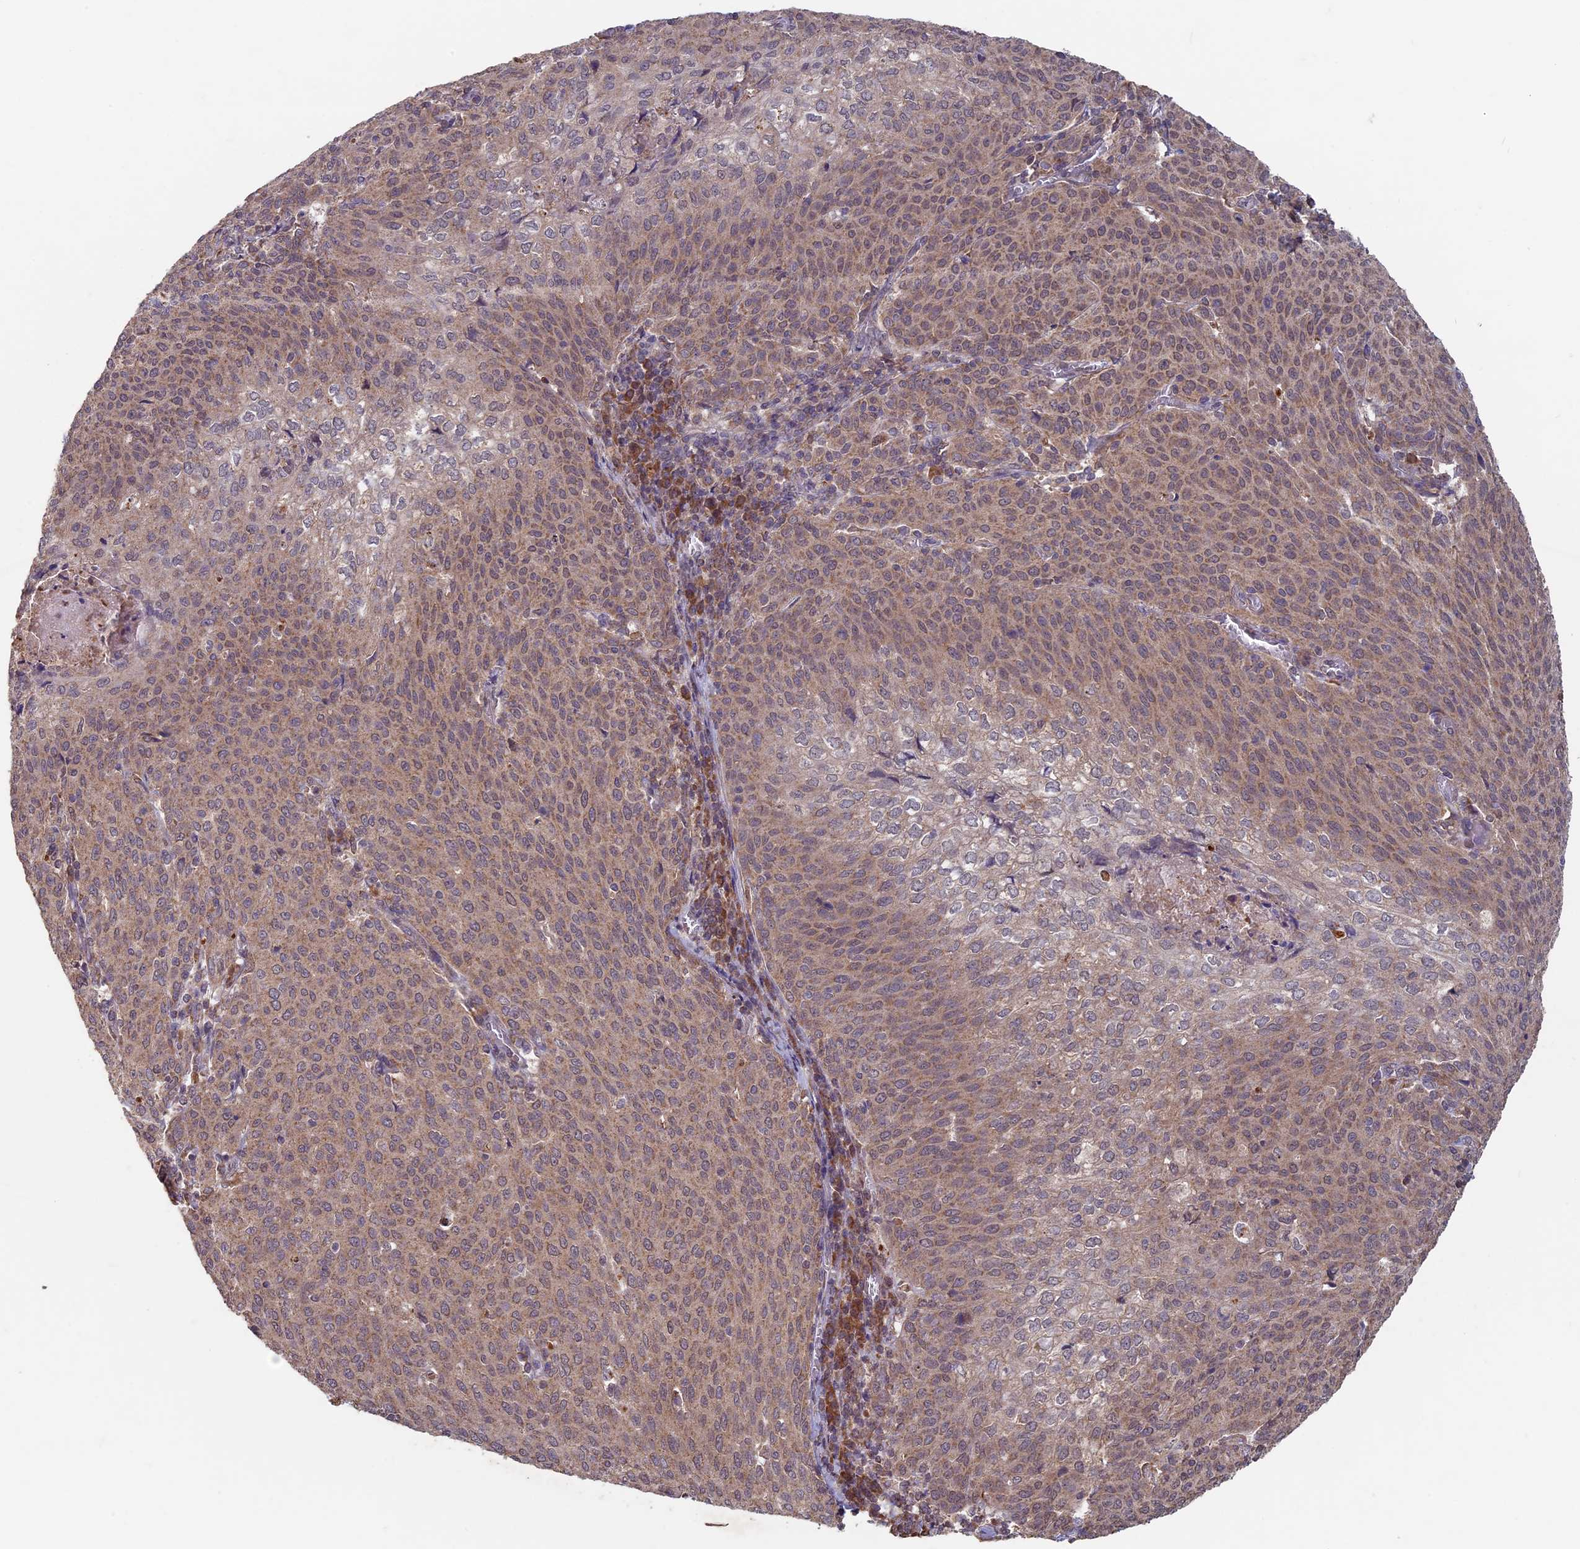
{"staining": {"intensity": "moderate", "quantity": ">75%", "location": "cytoplasmic/membranous"}, "tissue": "cervical cancer", "cell_type": "Tumor cells", "image_type": "cancer", "snomed": [{"axis": "morphology", "description": "Squamous cell carcinoma, NOS"}, {"axis": "topography", "description": "Cervix"}], "caption": "Human cervical cancer stained with a protein marker demonstrates moderate staining in tumor cells.", "gene": "RCCD1", "patient": {"sex": "female", "age": 46}}